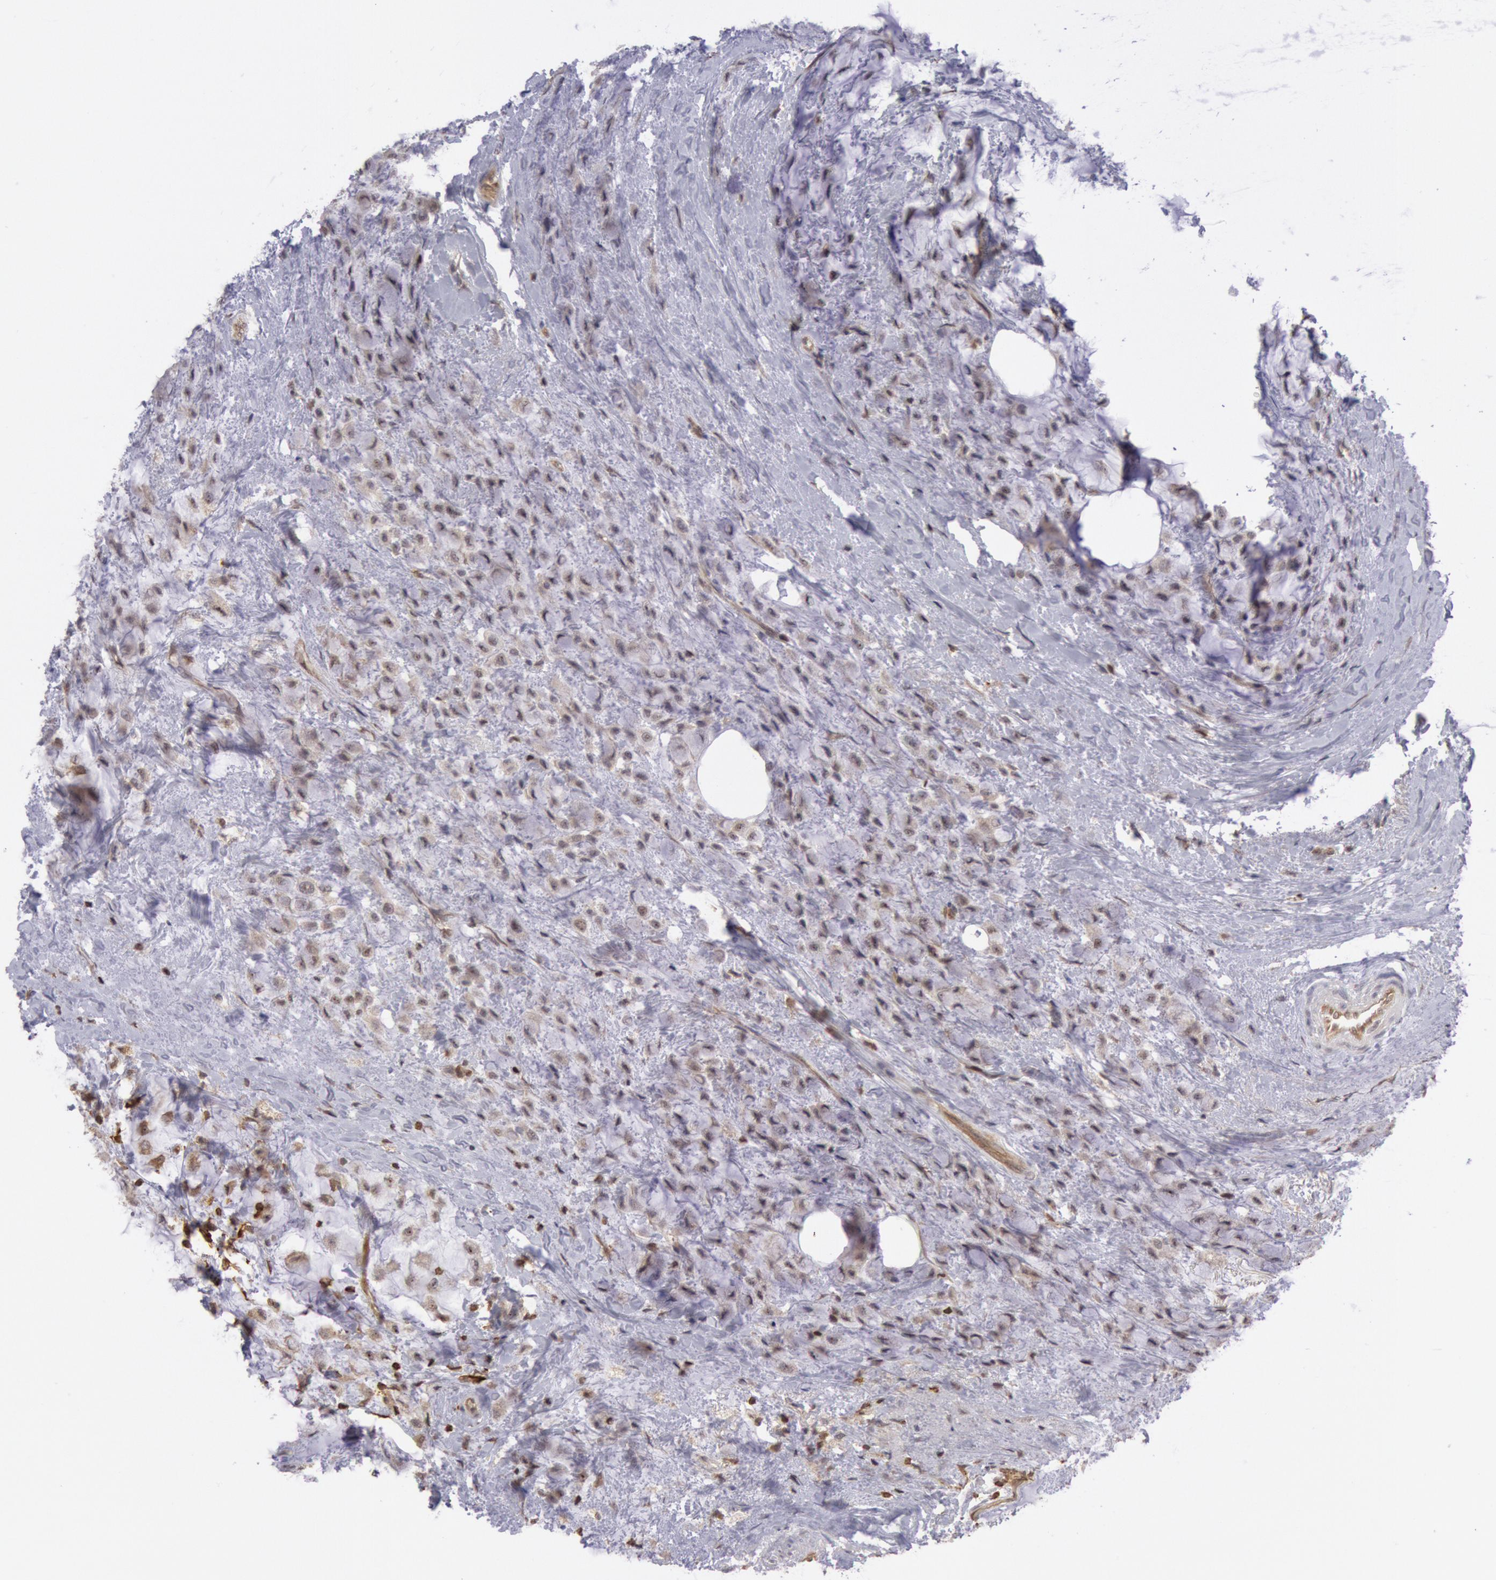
{"staining": {"intensity": "weak", "quantity": "<25%", "location": "cytoplasmic/membranous"}, "tissue": "breast cancer", "cell_type": "Tumor cells", "image_type": "cancer", "snomed": [{"axis": "morphology", "description": "Lobular carcinoma"}, {"axis": "topography", "description": "Breast"}], "caption": "Immunohistochemical staining of human lobular carcinoma (breast) reveals no significant staining in tumor cells.", "gene": "TAP2", "patient": {"sex": "female", "age": 85}}